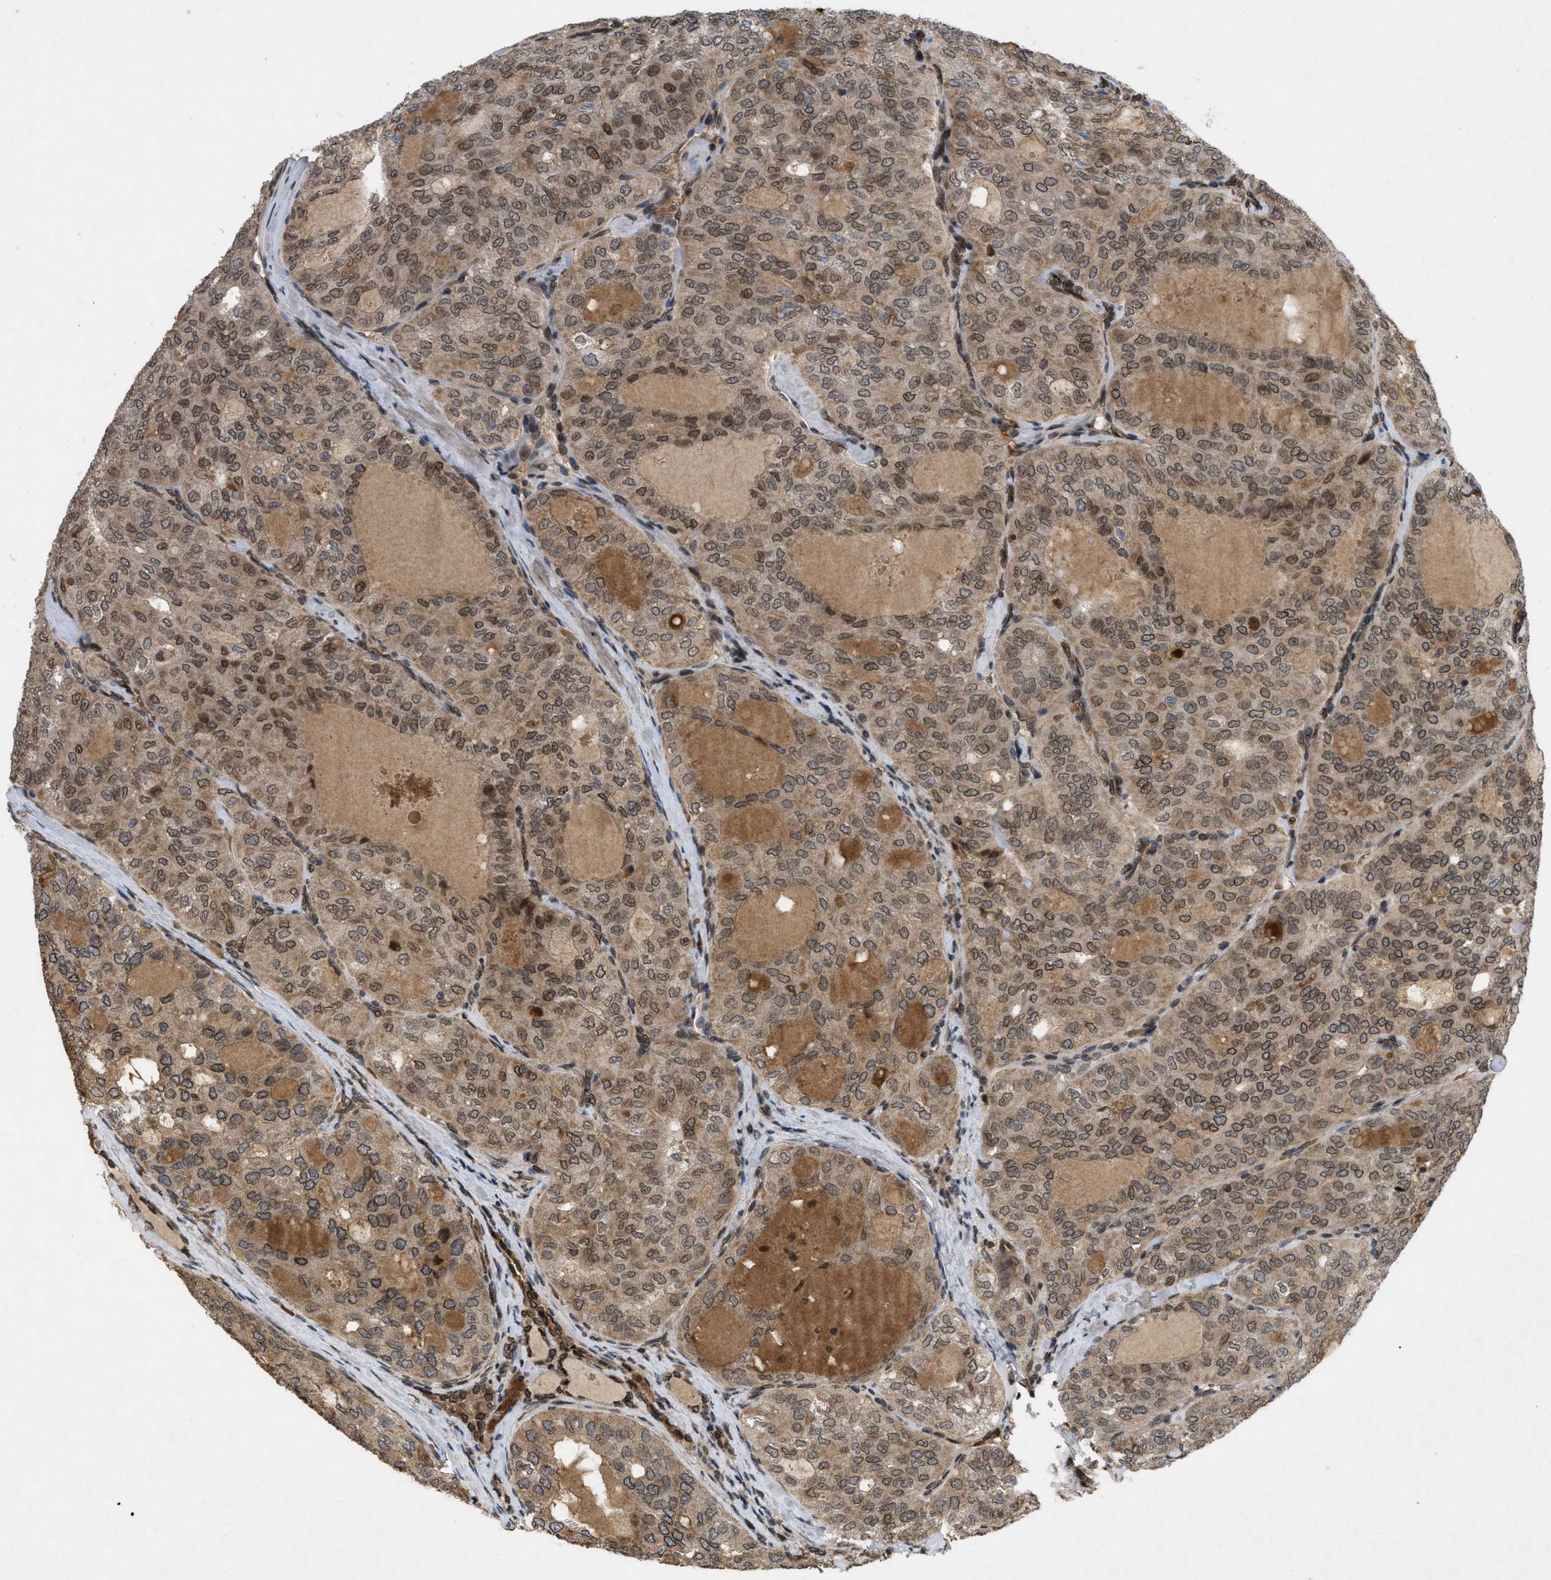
{"staining": {"intensity": "moderate", "quantity": ">75%", "location": "cytoplasmic/membranous,nuclear"}, "tissue": "thyroid cancer", "cell_type": "Tumor cells", "image_type": "cancer", "snomed": [{"axis": "morphology", "description": "Follicular adenoma carcinoma, NOS"}, {"axis": "topography", "description": "Thyroid gland"}], "caption": "An immunohistochemistry (IHC) histopathology image of tumor tissue is shown. Protein staining in brown highlights moderate cytoplasmic/membranous and nuclear positivity in follicular adenoma carcinoma (thyroid) within tumor cells. Using DAB (brown) and hematoxylin (blue) stains, captured at high magnification using brightfield microscopy.", "gene": "CRY1", "patient": {"sex": "male", "age": 75}}